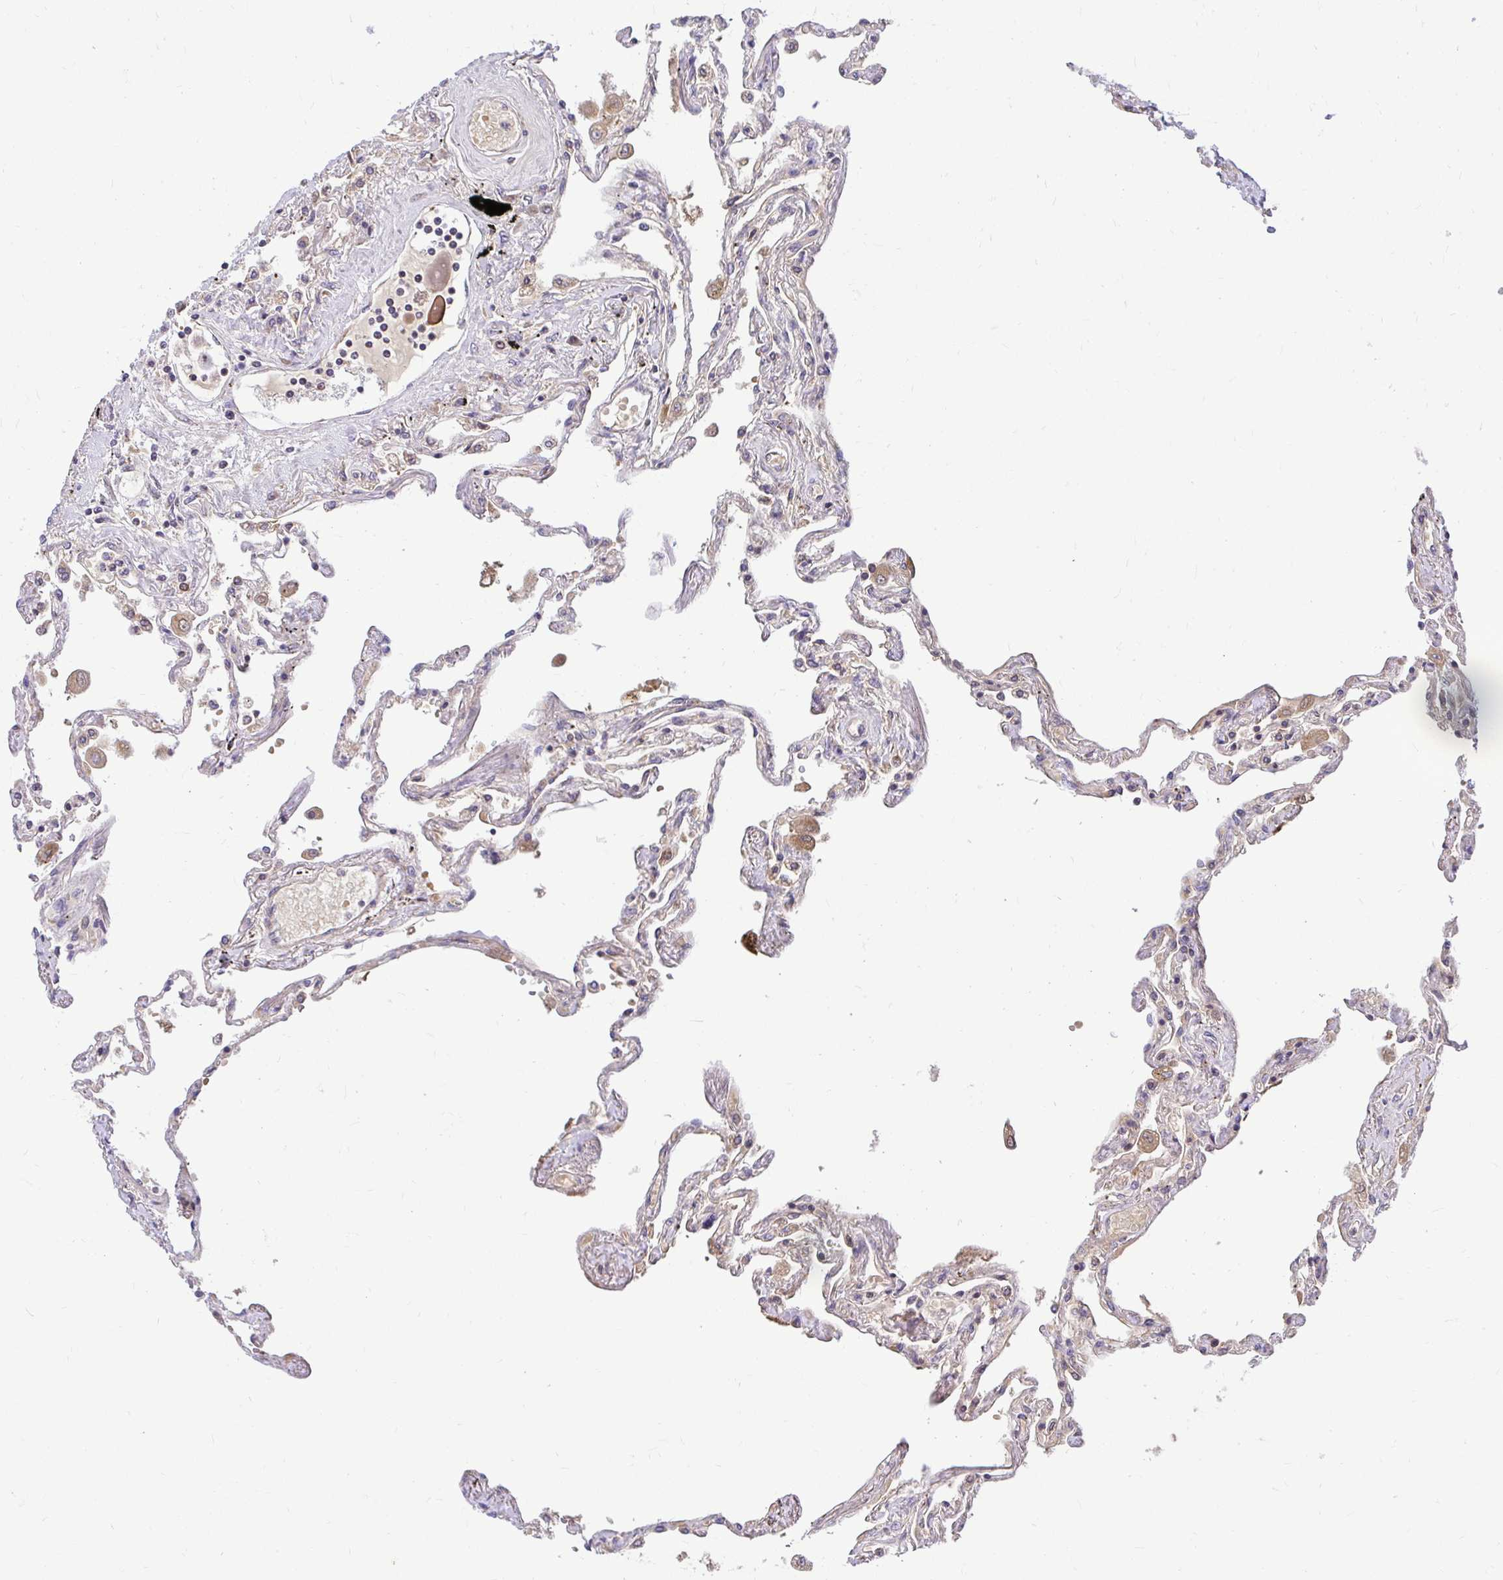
{"staining": {"intensity": "strong", "quantity": "25%-75%", "location": "cytoplasmic/membranous"}, "tissue": "lung", "cell_type": "Alveolar cells", "image_type": "normal", "snomed": [{"axis": "morphology", "description": "Normal tissue, NOS"}, {"axis": "morphology", "description": "Adenocarcinoma, NOS"}, {"axis": "topography", "description": "Cartilage tissue"}, {"axis": "topography", "description": "Lung"}], "caption": "Alveolar cells demonstrate strong cytoplasmic/membranous positivity in about 25%-75% of cells in unremarkable lung. (DAB = brown stain, brightfield microscopy at high magnification).", "gene": "VTI1B", "patient": {"sex": "female", "age": 67}}